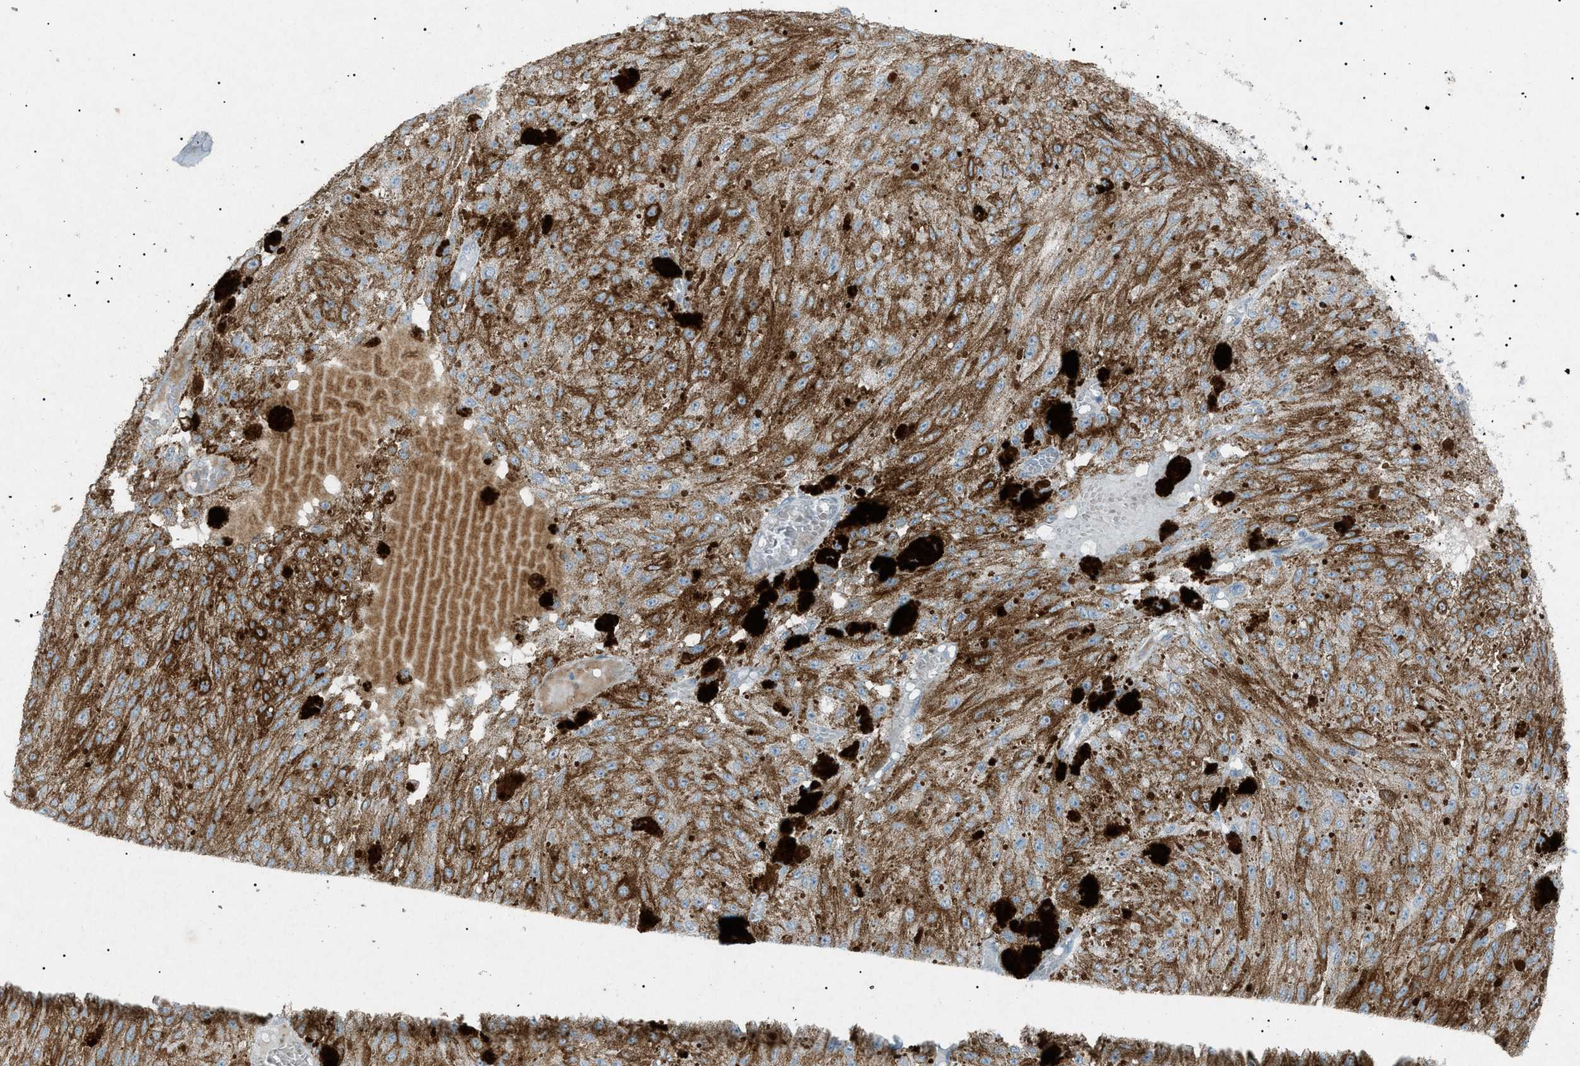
{"staining": {"intensity": "weak", "quantity": ">75%", "location": "cytoplasmic/membranous"}, "tissue": "melanoma", "cell_type": "Tumor cells", "image_type": "cancer", "snomed": [{"axis": "morphology", "description": "Malignant melanoma, NOS"}, {"axis": "topography", "description": "Other"}], "caption": "Immunohistochemistry micrograph of neoplastic tissue: human melanoma stained using IHC demonstrates low levels of weak protein expression localized specifically in the cytoplasmic/membranous of tumor cells, appearing as a cytoplasmic/membranous brown color.", "gene": "BTK", "patient": {"sex": "male", "age": 79}}